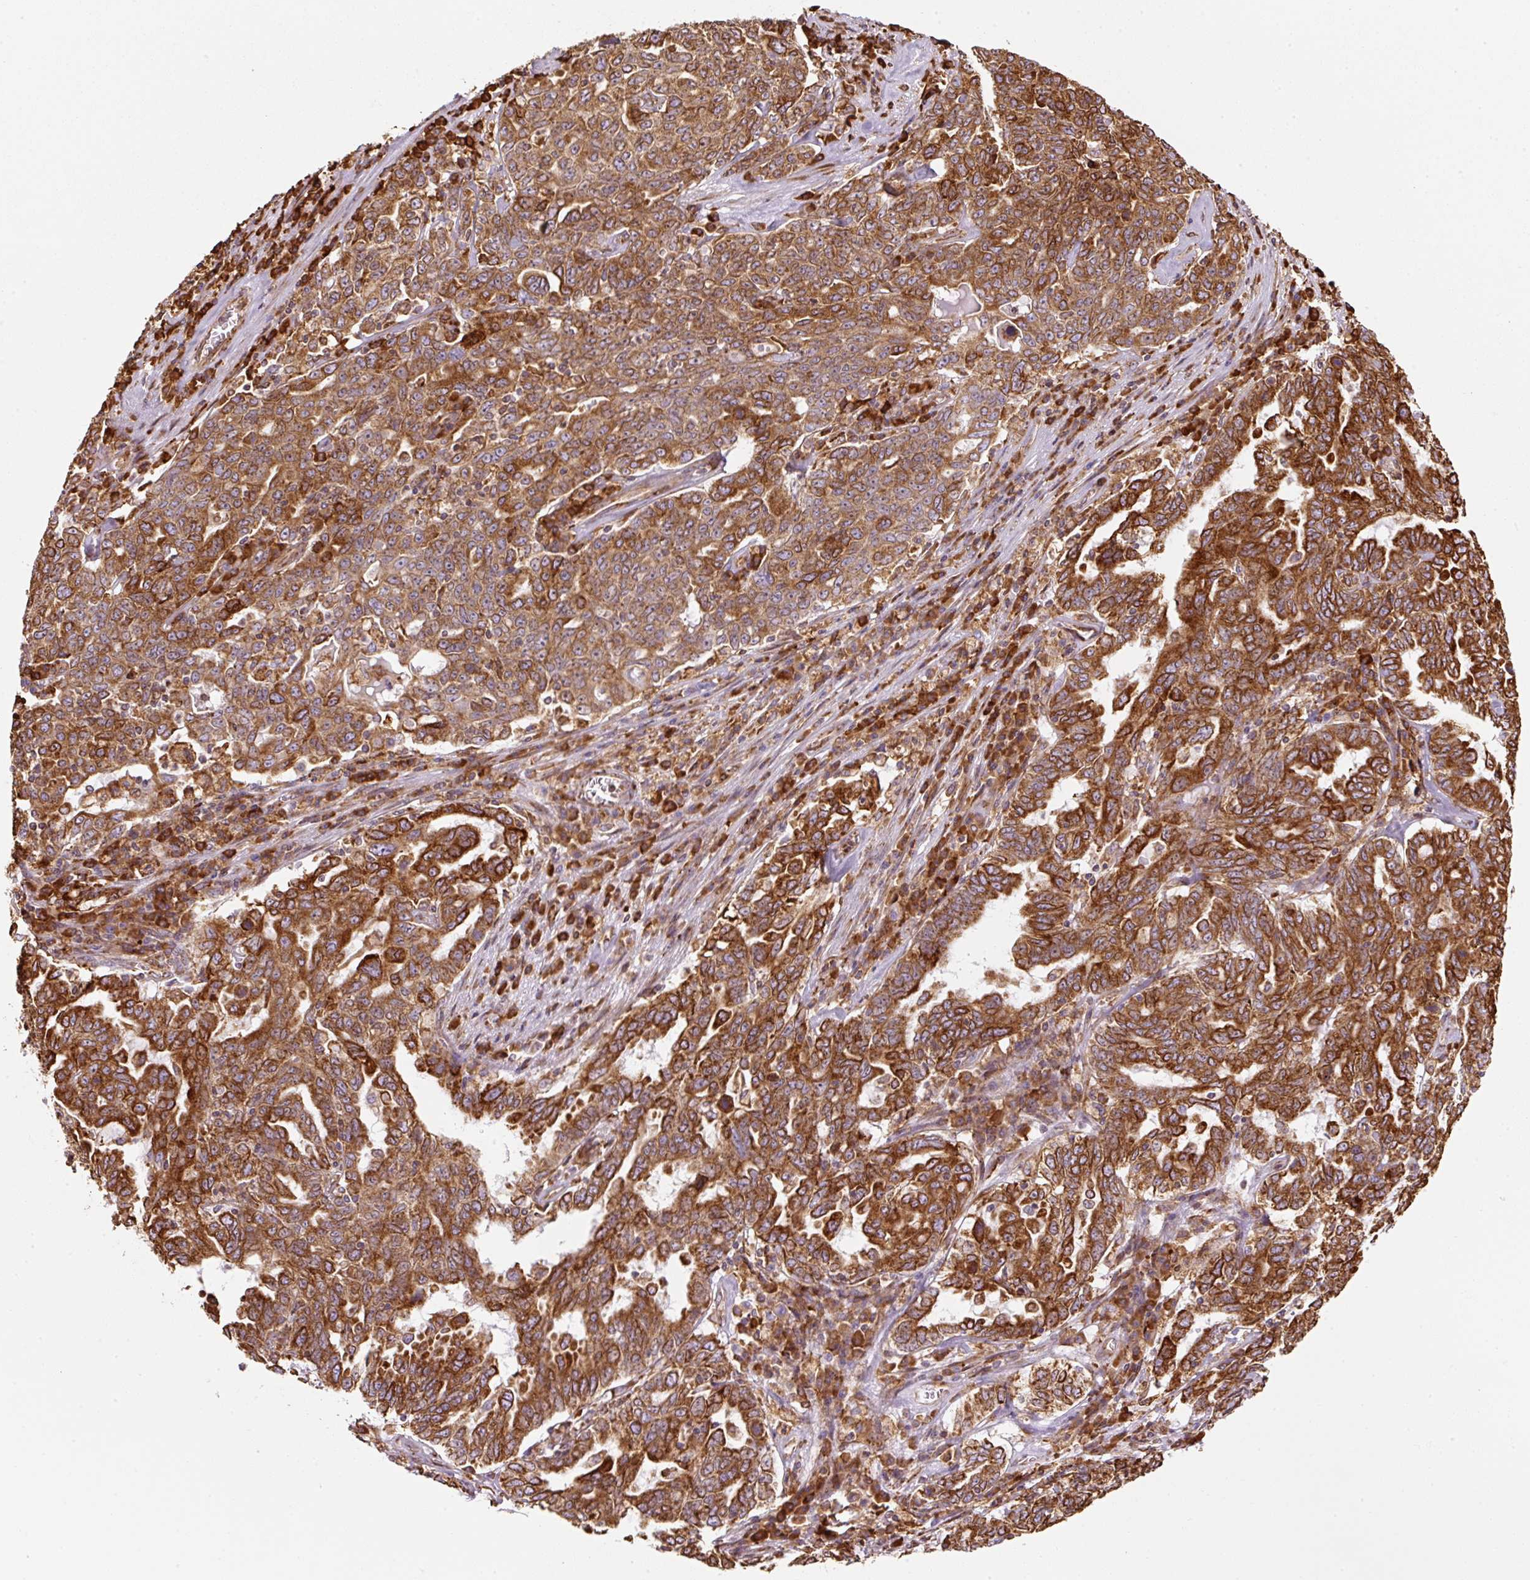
{"staining": {"intensity": "strong", "quantity": ">75%", "location": "cytoplasmic/membranous"}, "tissue": "ovarian cancer", "cell_type": "Tumor cells", "image_type": "cancer", "snomed": [{"axis": "morphology", "description": "Carcinoma, endometroid"}, {"axis": "topography", "description": "Ovary"}], "caption": "Immunohistochemistry (IHC) image of human ovarian endometroid carcinoma stained for a protein (brown), which exhibits high levels of strong cytoplasmic/membranous expression in about >75% of tumor cells.", "gene": "PRKCSH", "patient": {"sex": "female", "age": 62}}